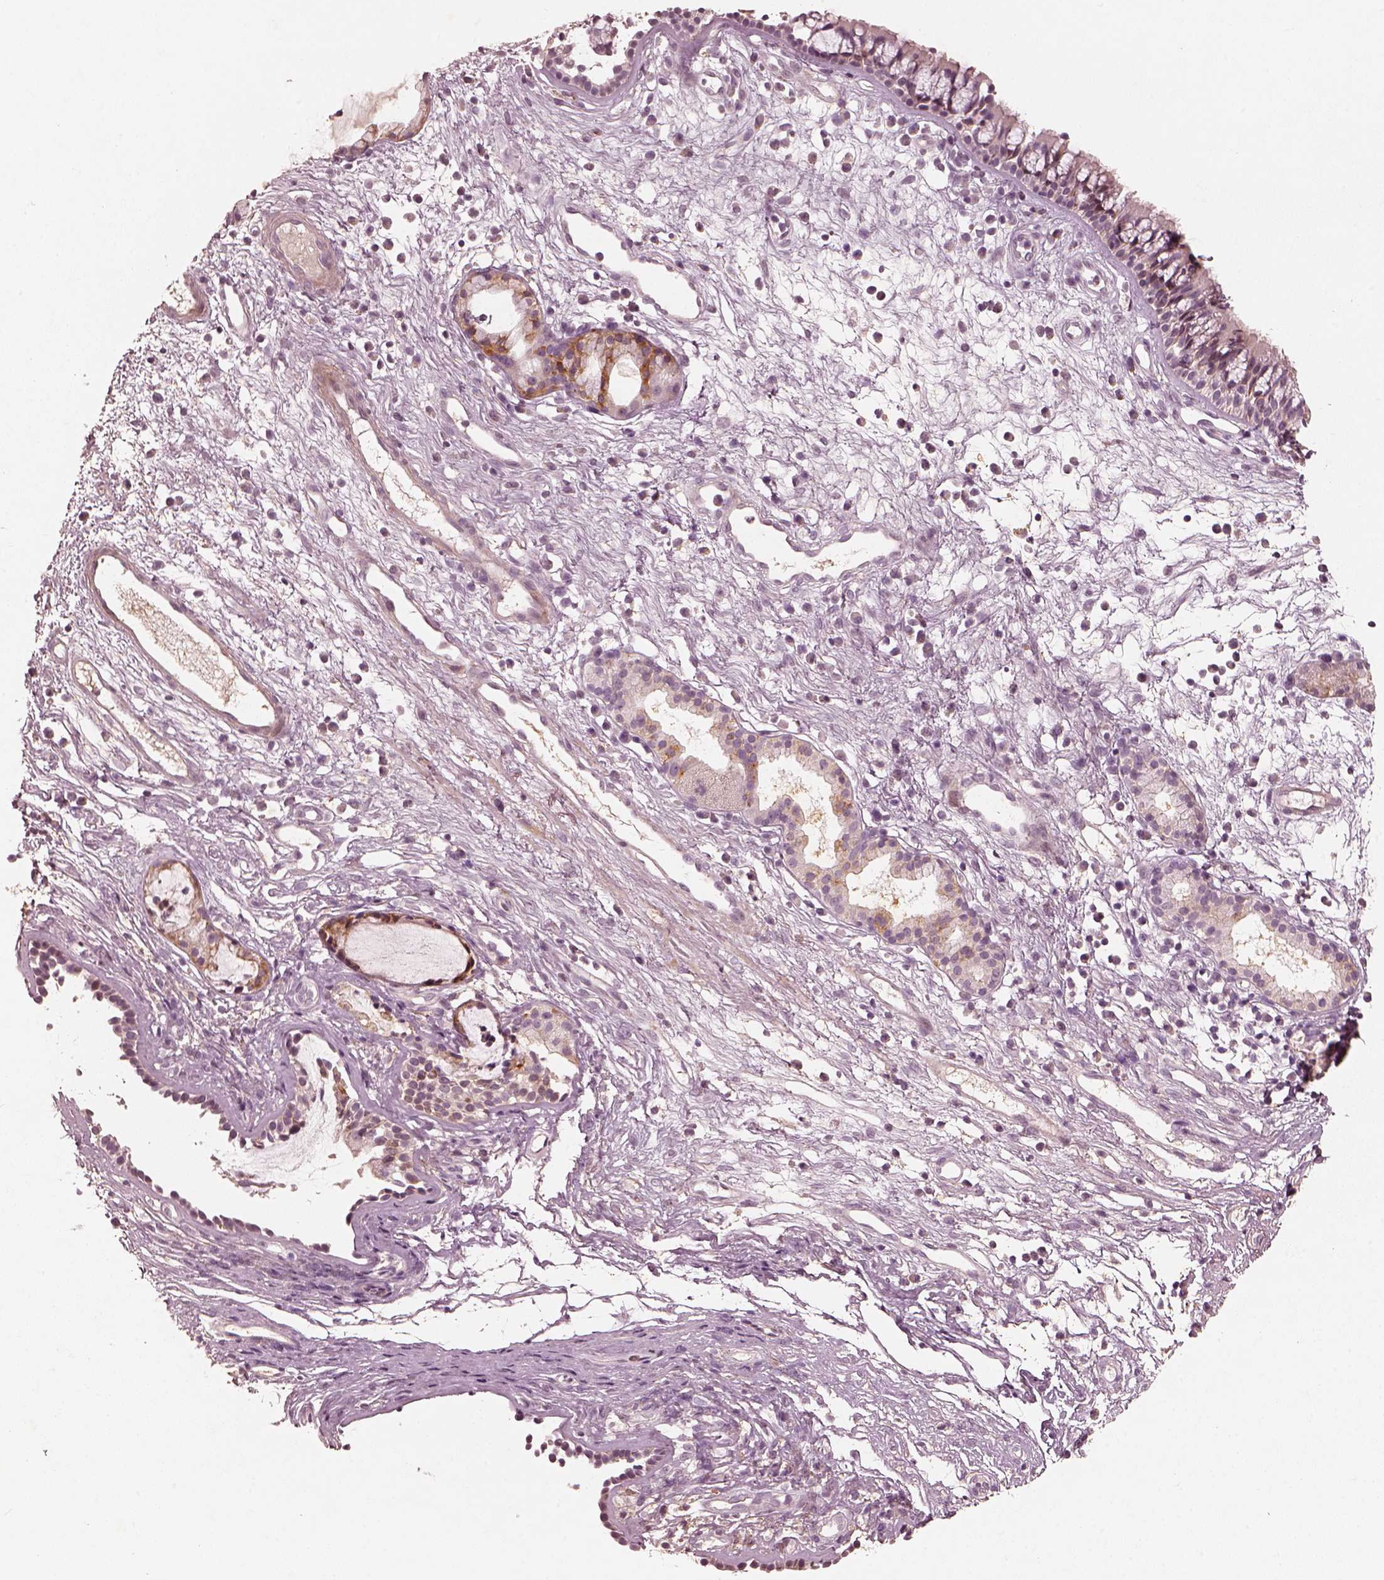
{"staining": {"intensity": "negative", "quantity": "none", "location": "none"}, "tissue": "nasopharynx", "cell_type": "Respiratory epithelial cells", "image_type": "normal", "snomed": [{"axis": "morphology", "description": "Normal tissue, NOS"}, {"axis": "topography", "description": "Nasopharynx"}], "caption": "Immunohistochemical staining of normal nasopharynx displays no significant expression in respiratory epithelial cells. Brightfield microscopy of immunohistochemistry (IHC) stained with DAB (3,3'-diaminobenzidine) (brown) and hematoxylin (blue), captured at high magnification.", "gene": "MADCAM1", "patient": {"sex": "male", "age": 77}}